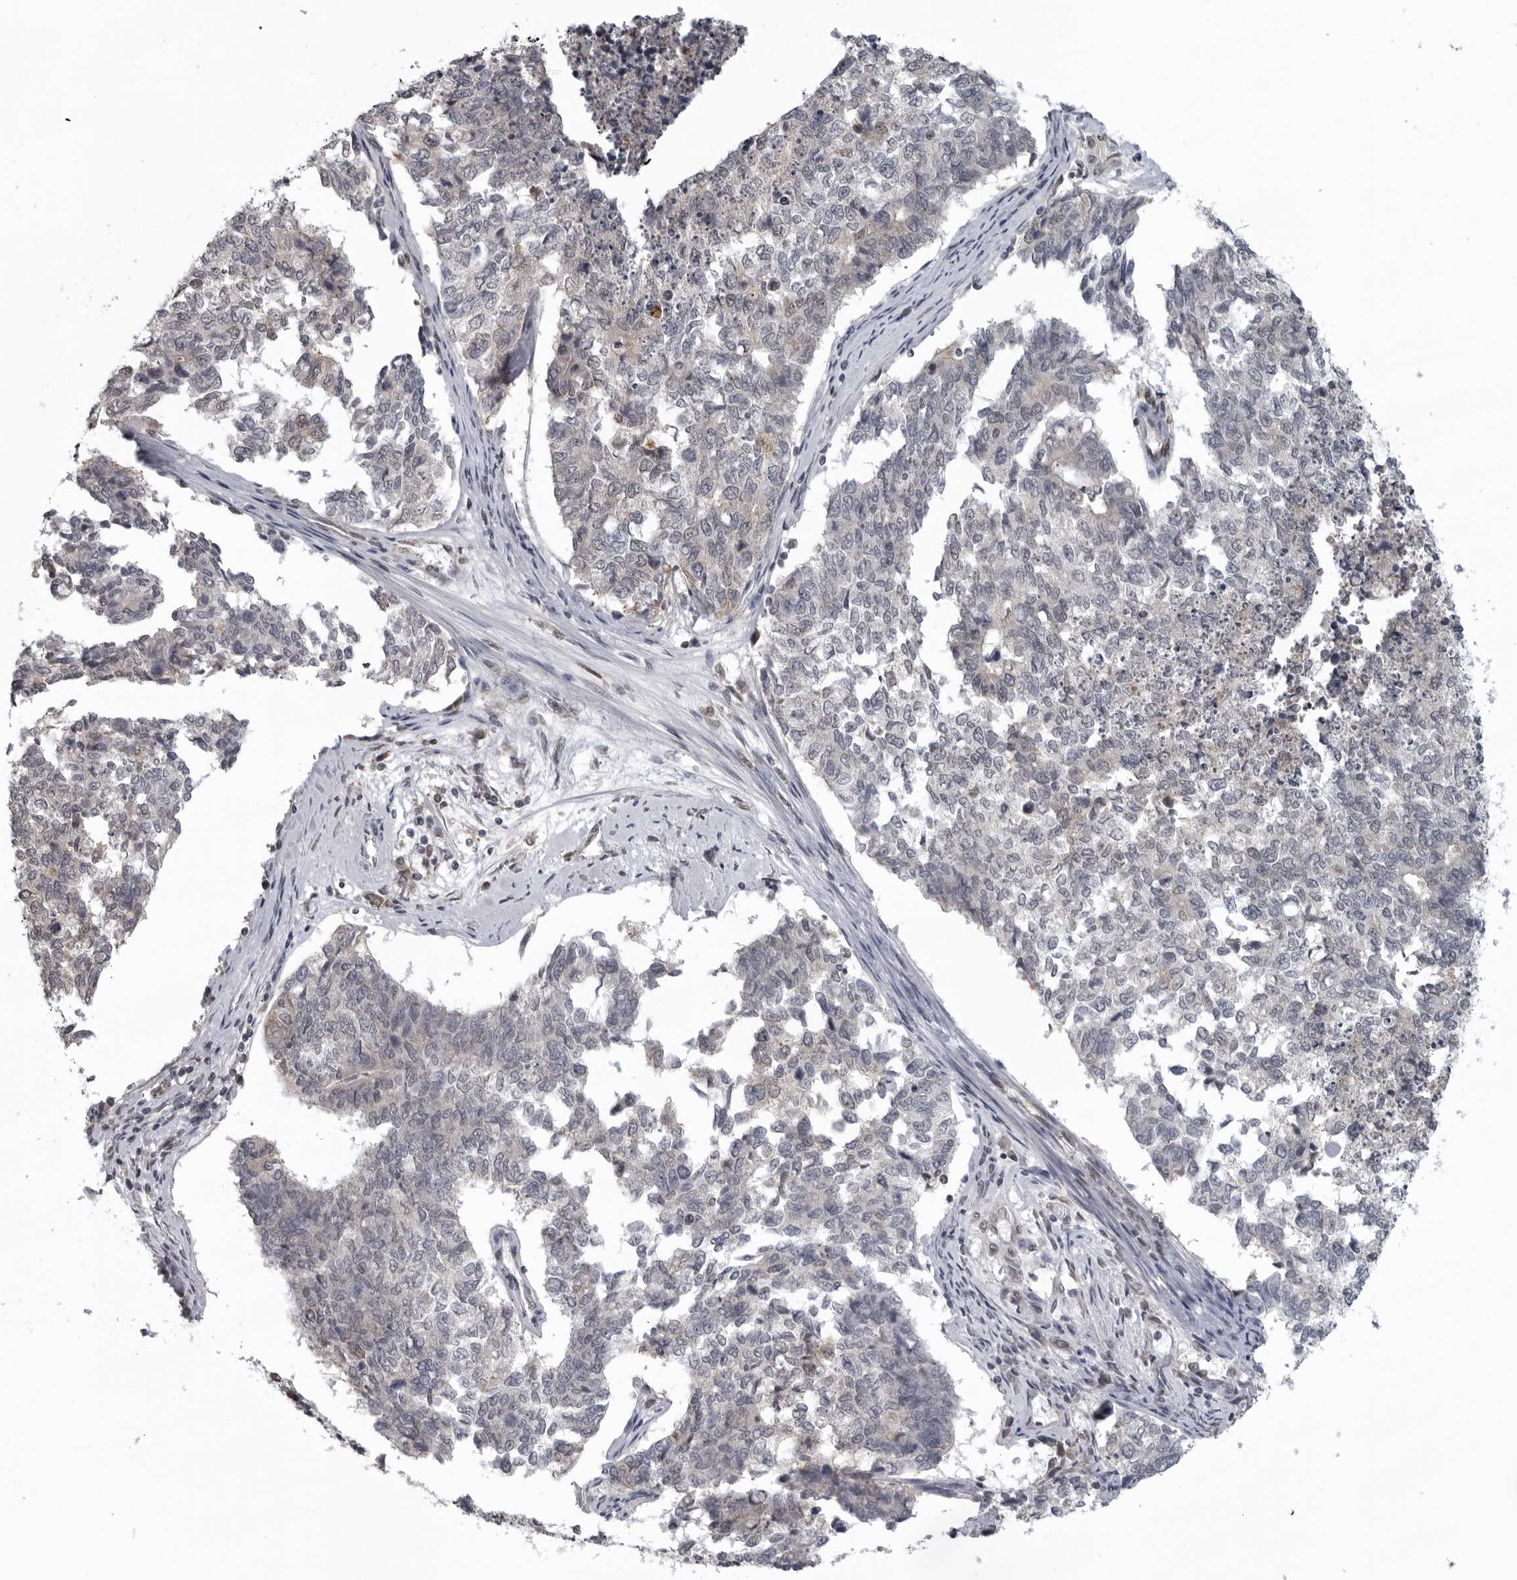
{"staining": {"intensity": "negative", "quantity": "none", "location": "none"}, "tissue": "cervical cancer", "cell_type": "Tumor cells", "image_type": "cancer", "snomed": [{"axis": "morphology", "description": "Squamous cell carcinoma, NOS"}, {"axis": "topography", "description": "Cervix"}], "caption": "Tumor cells are negative for protein expression in human cervical squamous cell carcinoma. (Brightfield microscopy of DAB immunohistochemistry (IHC) at high magnification).", "gene": "C8orf58", "patient": {"sex": "female", "age": 63}}